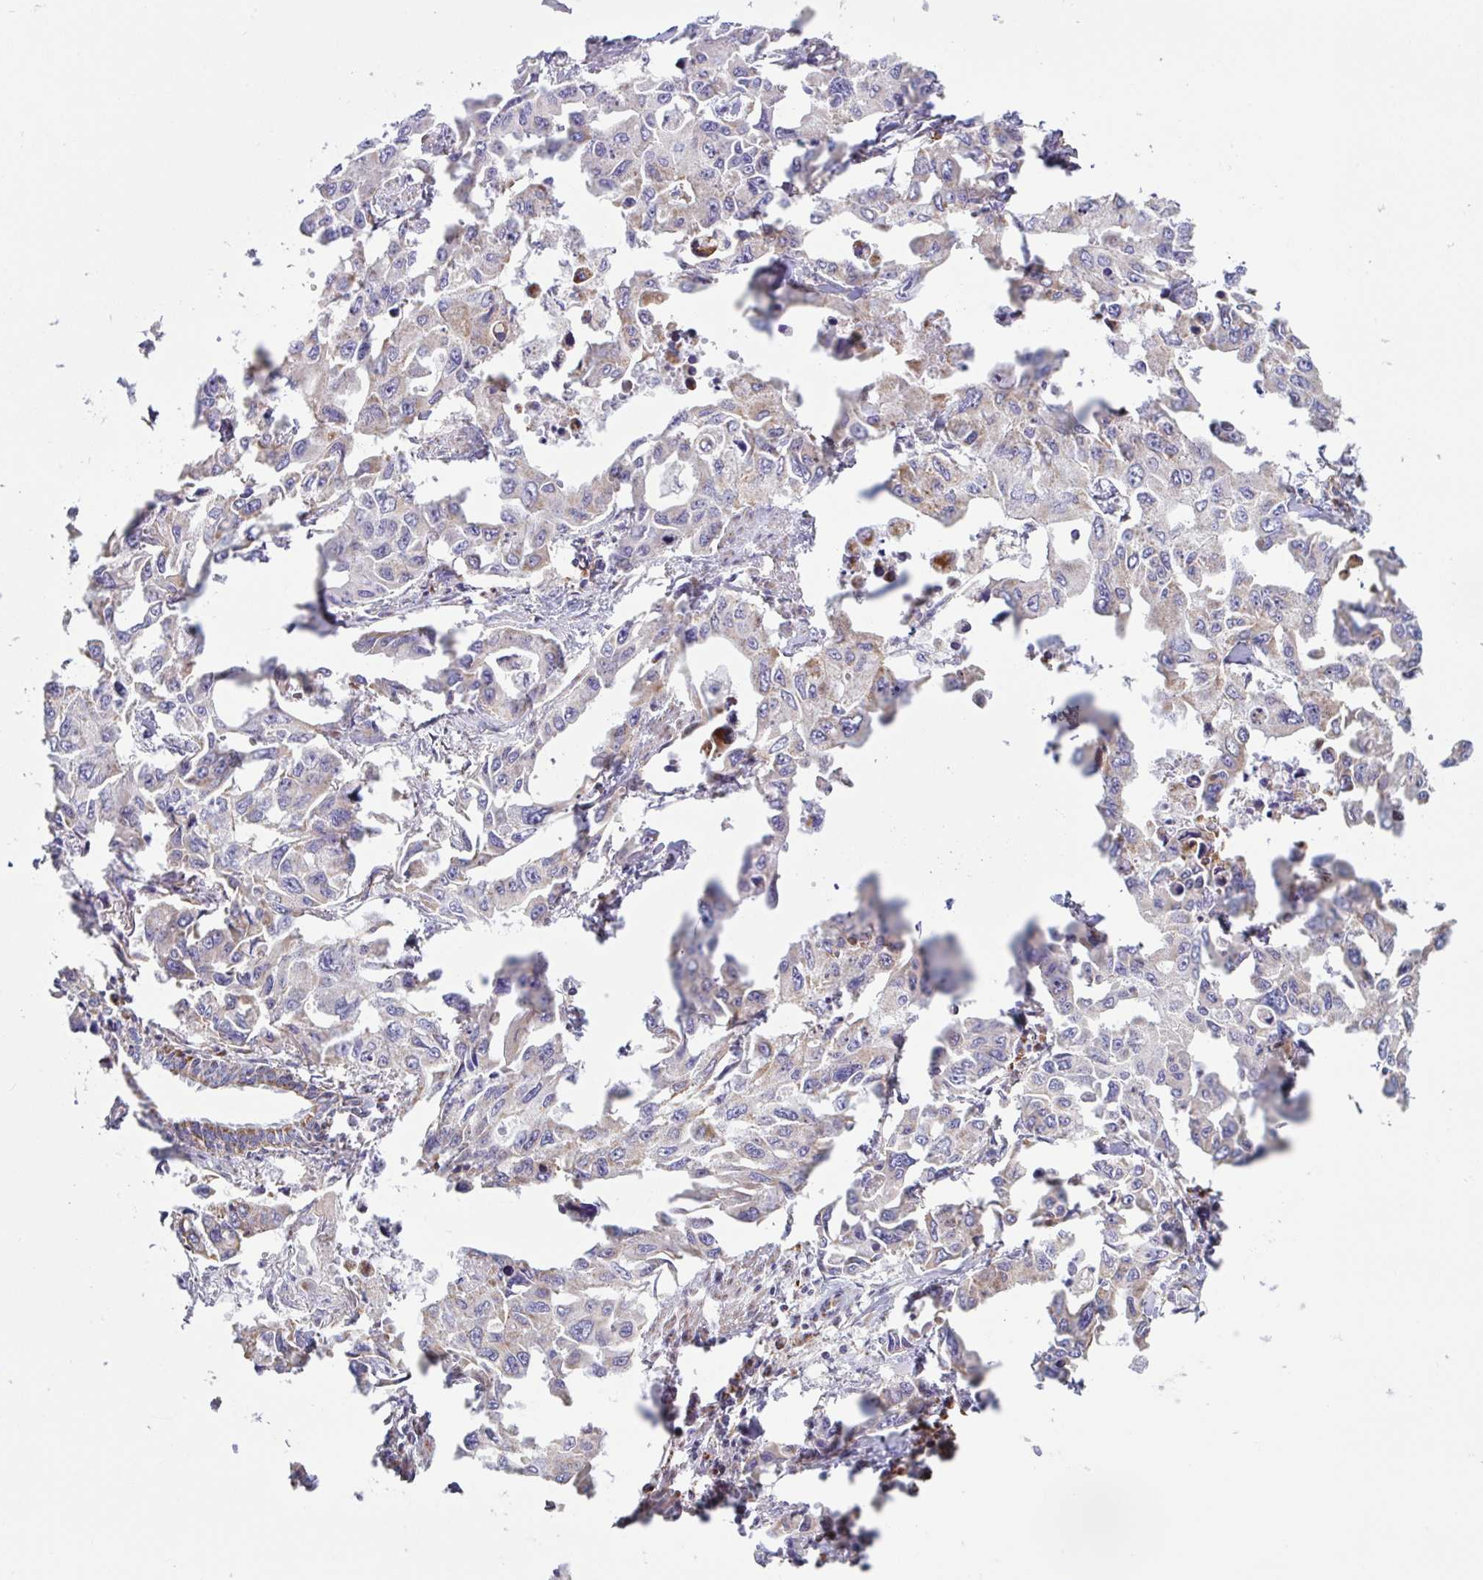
{"staining": {"intensity": "negative", "quantity": "none", "location": "none"}, "tissue": "lung cancer", "cell_type": "Tumor cells", "image_type": "cancer", "snomed": [{"axis": "morphology", "description": "Adenocarcinoma, NOS"}, {"axis": "topography", "description": "Lung"}], "caption": "Lung cancer (adenocarcinoma) was stained to show a protein in brown. There is no significant staining in tumor cells.", "gene": "DOK7", "patient": {"sex": "male", "age": 64}}